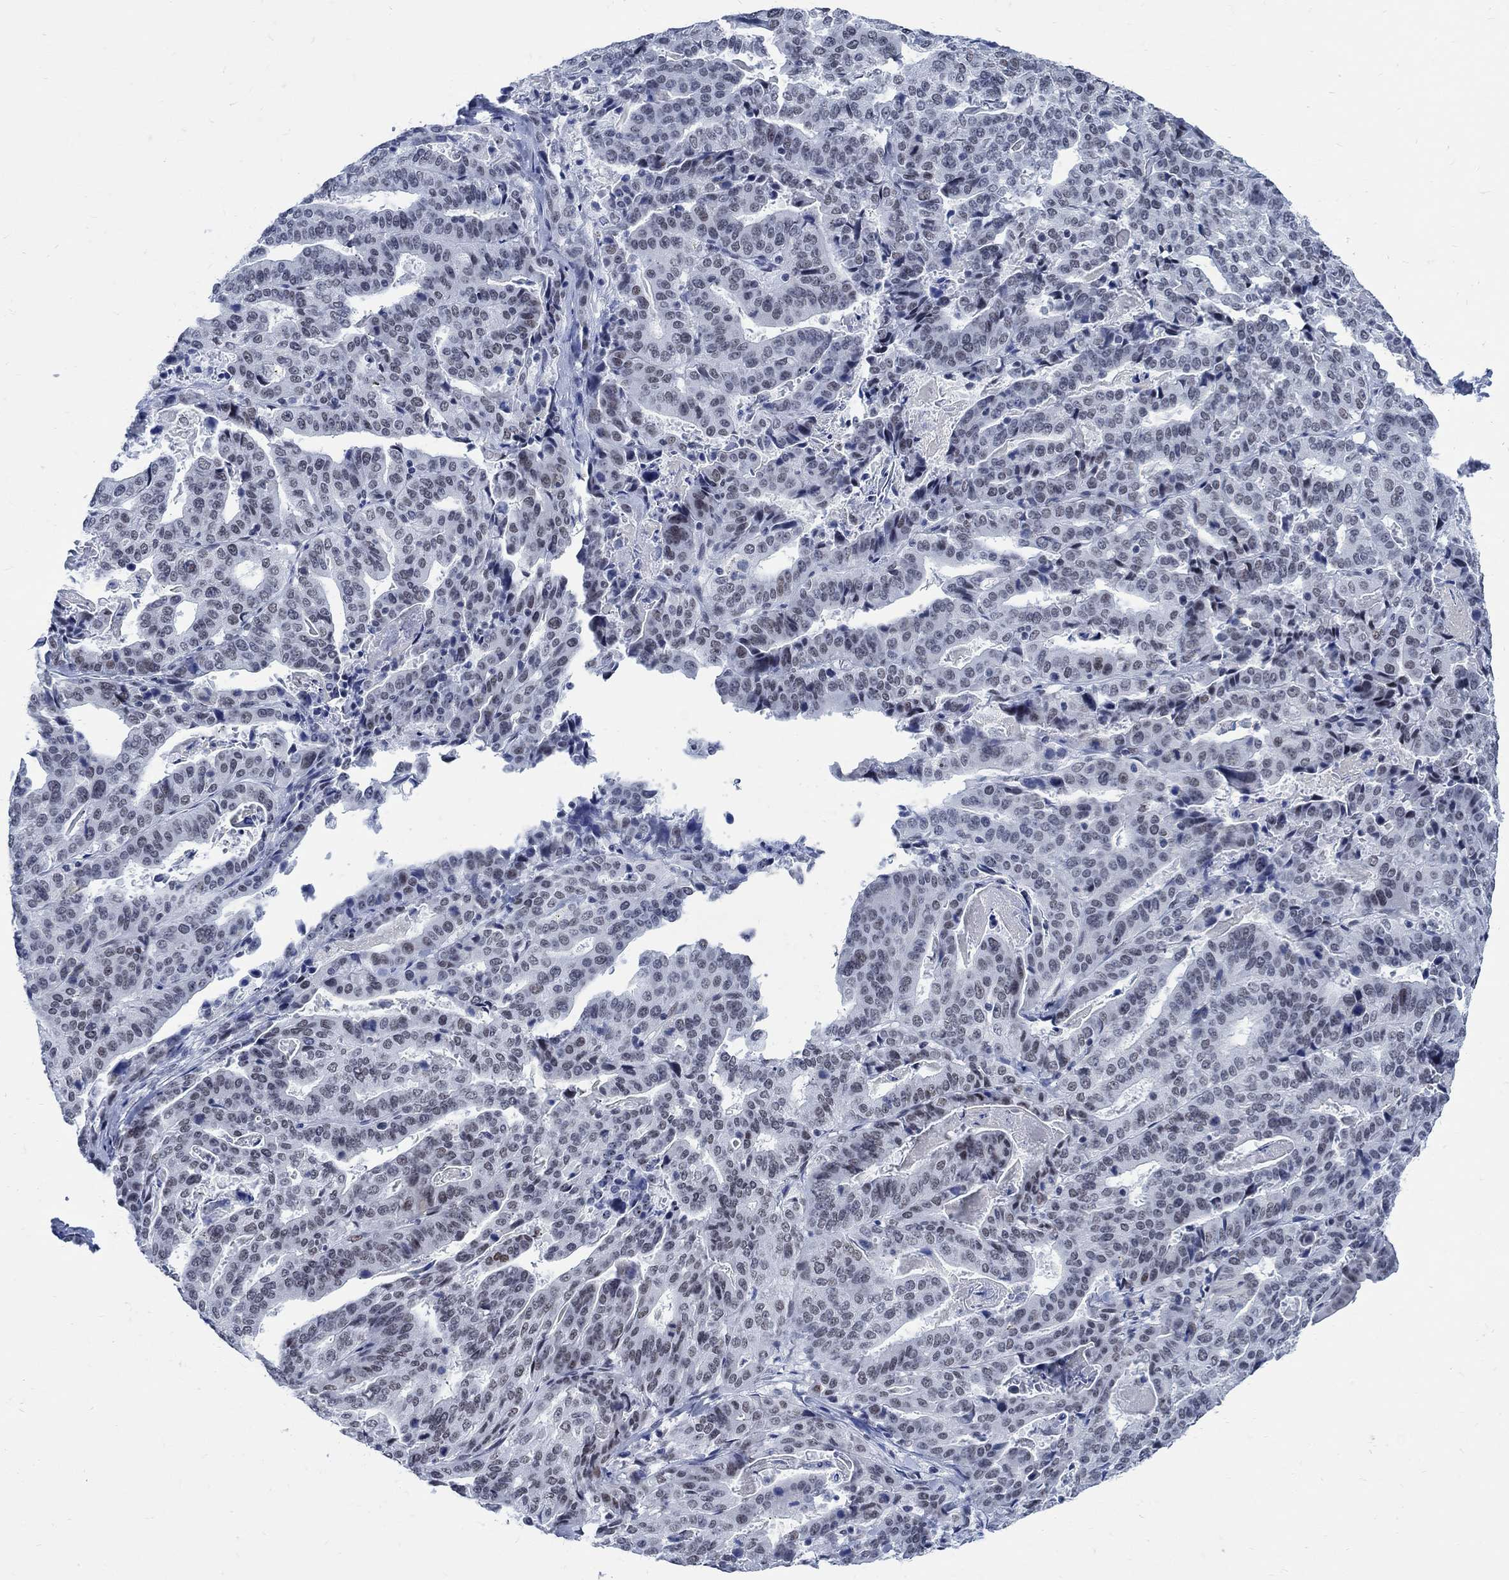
{"staining": {"intensity": "weak", "quantity": "<25%", "location": "nuclear"}, "tissue": "stomach cancer", "cell_type": "Tumor cells", "image_type": "cancer", "snomed": [{"axis": "morphology", "description": "Adenocarcinoma, NOS"}, {"axis": "topography", "description": "Stomach"}], "caption": "This is an immunohistochemistry (IHC) image of stomach cancer (adenocarcinoma). There is no expression in tumor cells.", "gene": "DLK1", "patient": {"sex": "male", "age": 48}}